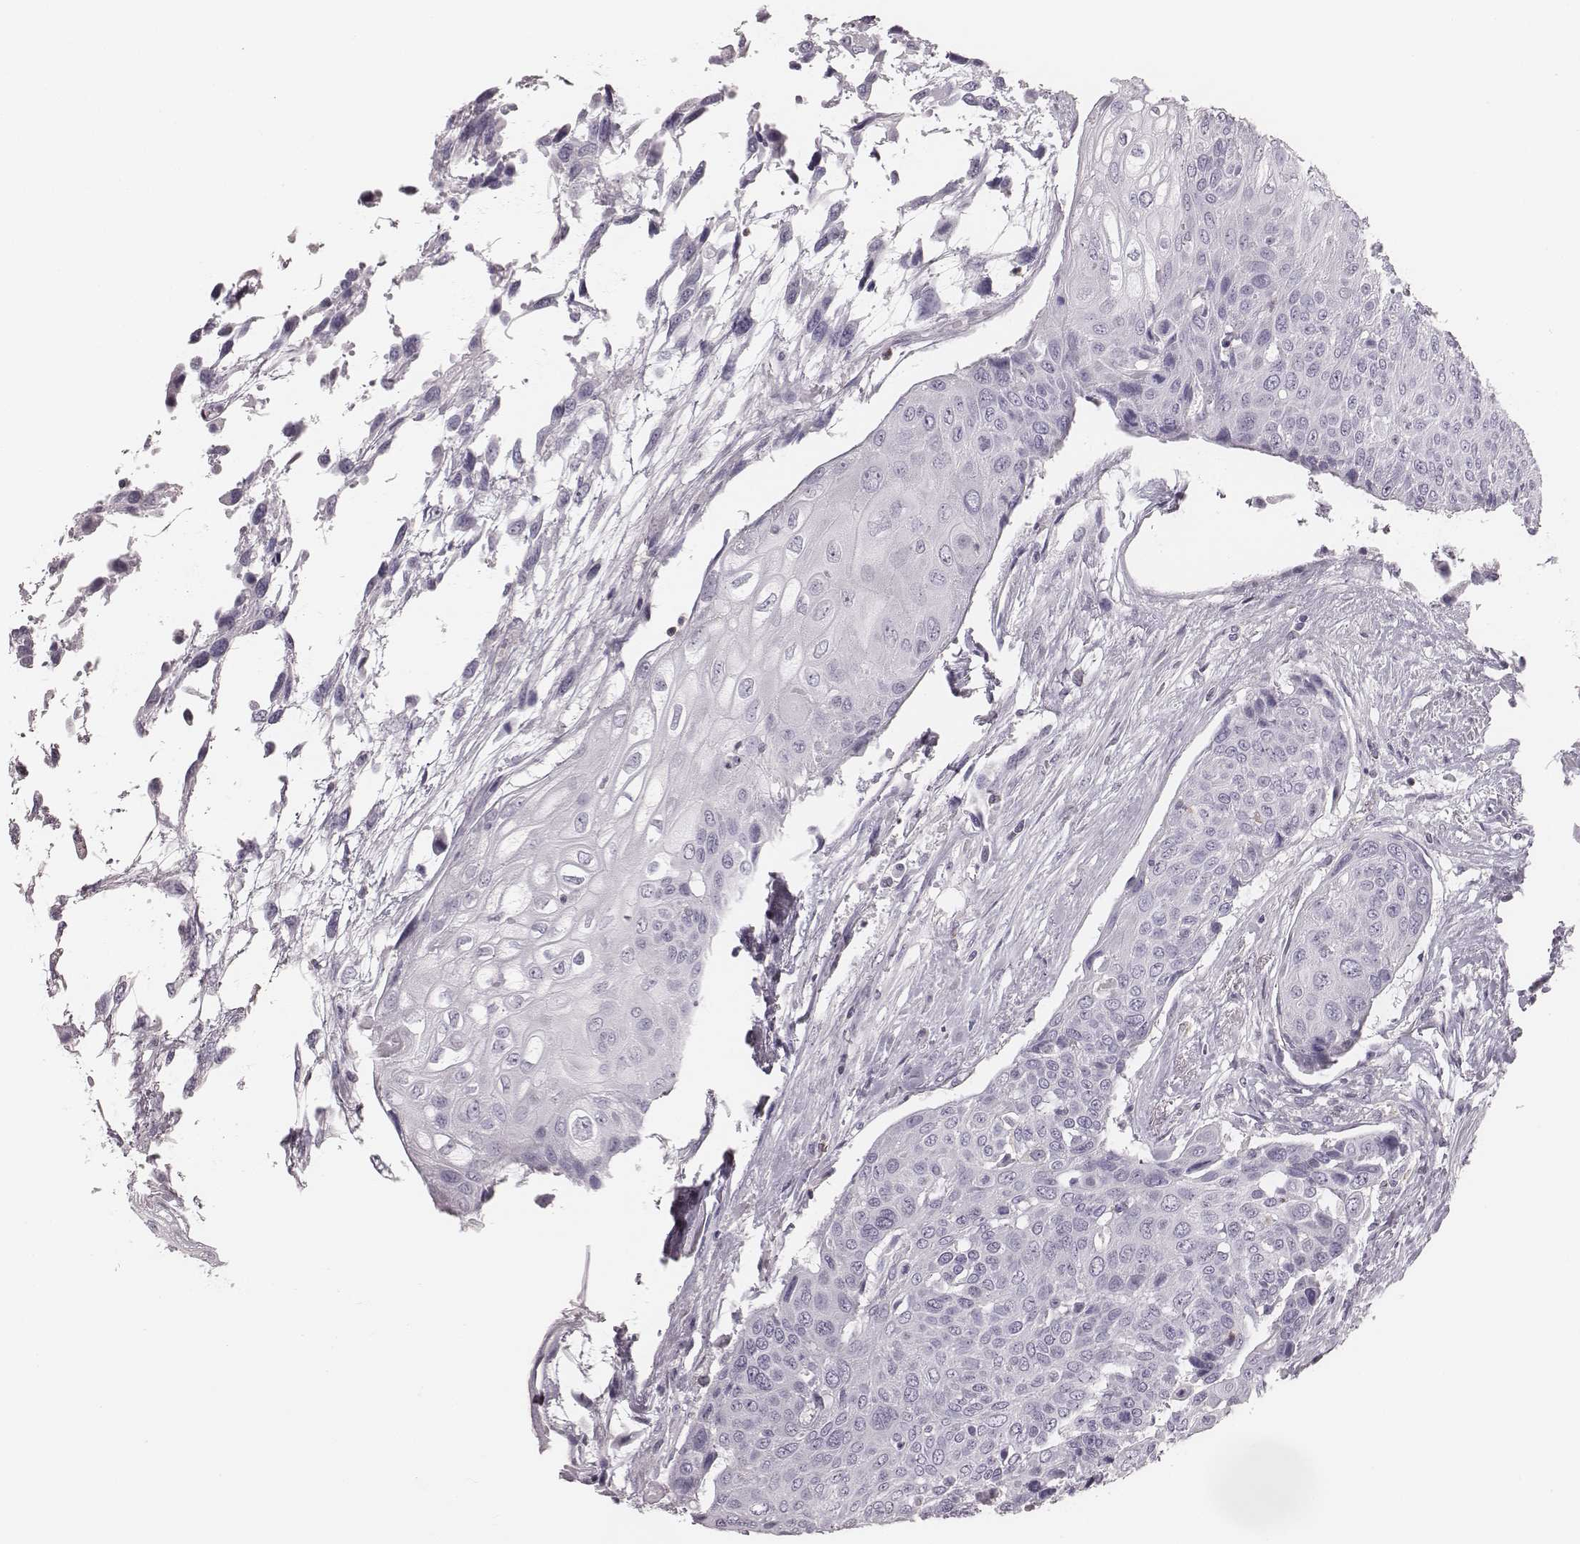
{"staining": {"intensity": "negative", "quantity": "none", "location": "none"}, "tissue": "urothelial cancer", "cell_type": "Tumor cells", "image_type": "cancer", "snomed": [{"axis": "morphology", "description": "Urothelial carcinoma, High grade"}, {"axis": "topography", "description": "Urinary bladder"}], "caption": "Human high-grade urothelial carcinoma stained for a protein using IHC exhibits no expression in tumor cells.", "gene": "ZNF365", "patient": {"sex": "female", "age": 70}}